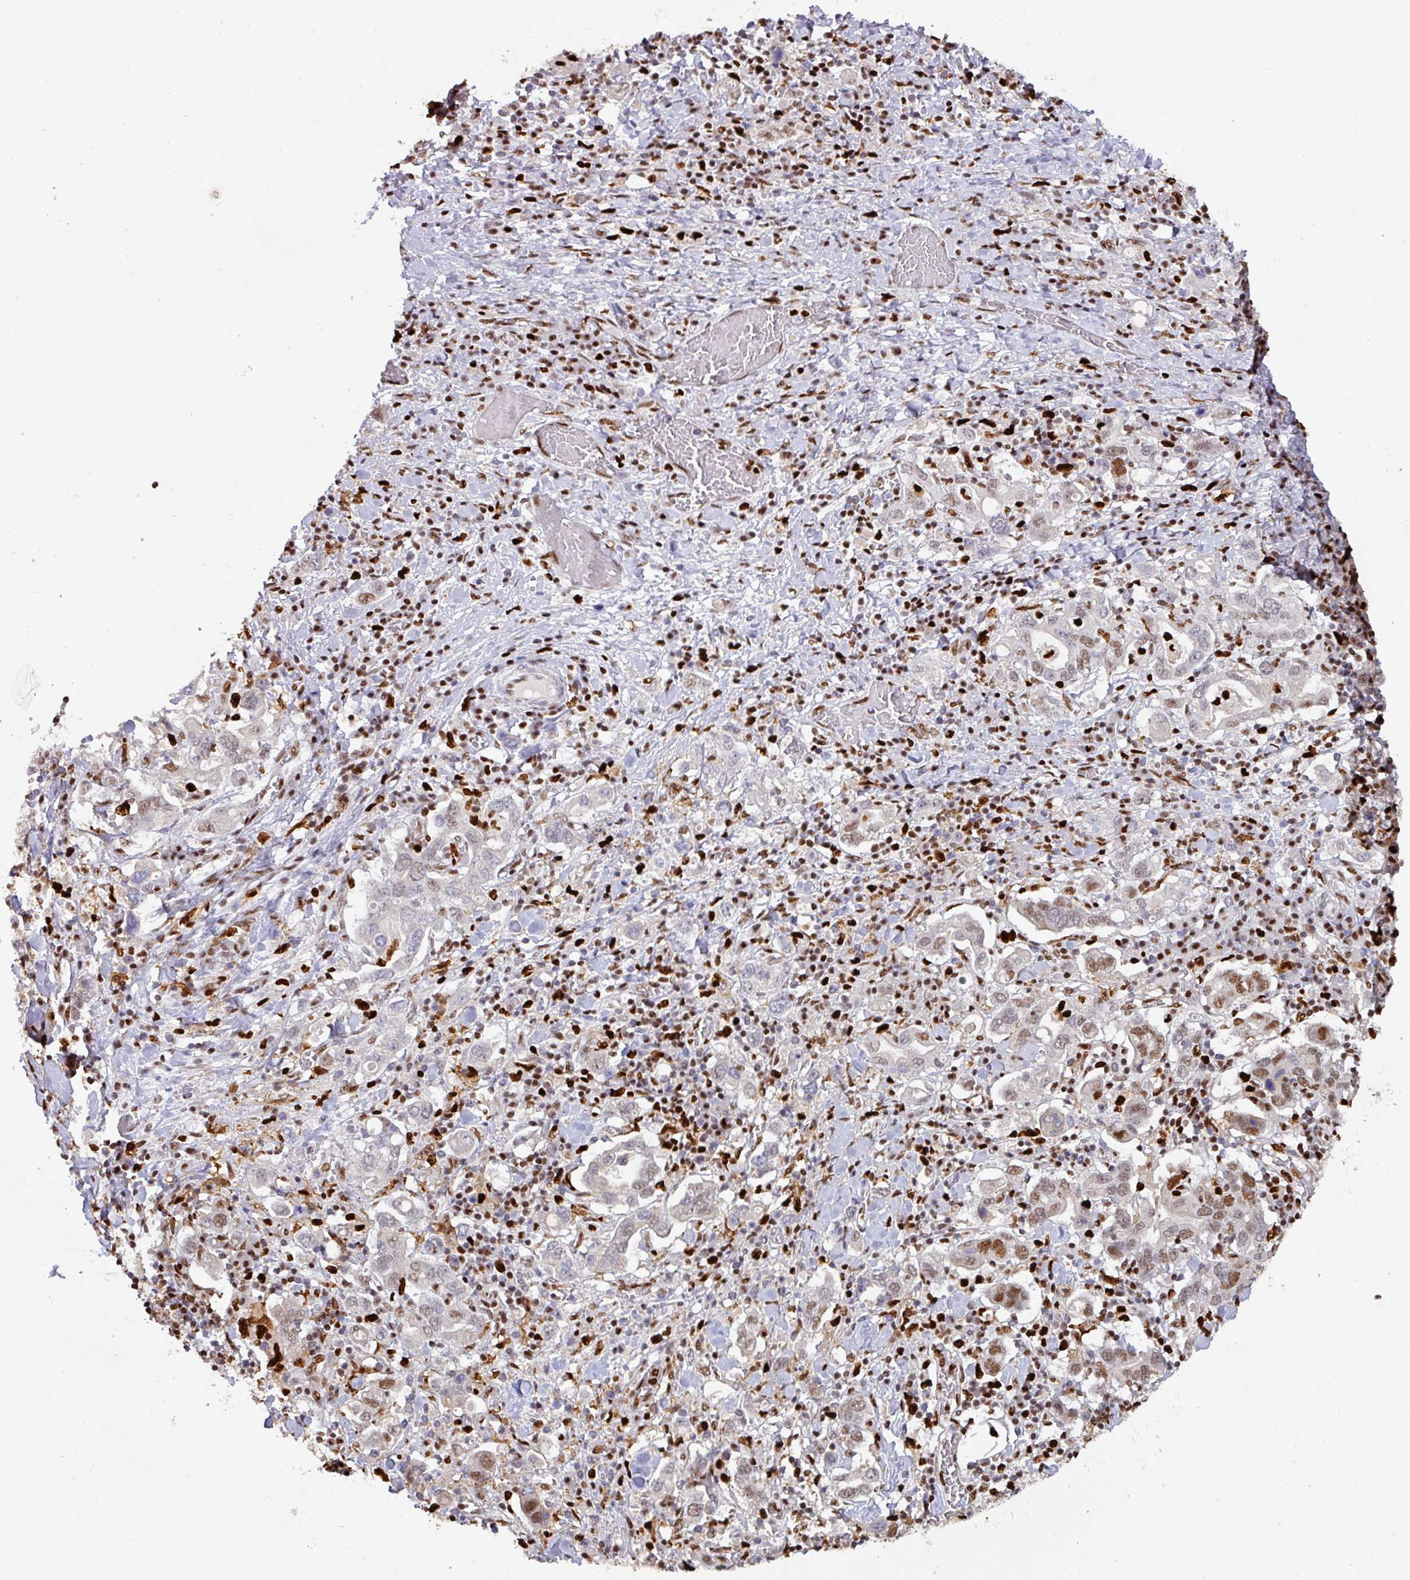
{"staining": {"intensity": "moderate", "quantity": "25%-75%", "location": "nuclear"}, "tissue": "stomach cancer", "cell_type": "Tumor cells", "image_type": "cancer", "snomed": [{"axis": "morphology", "description": "Adenocarcinoma, NOS"}, {"axis": "topography", "description": "Stomach, upper"}, {"axis": "topography", "description": "Stomach"}], "caption": "Human adenocarcinoma (stomach) stained with a brown dye demonstrates moderate nuclear positive staining in about 25%-75% of tumor cells.", "gene": "SAMHD1", "patient": {"sex": "male", "age": 62}}